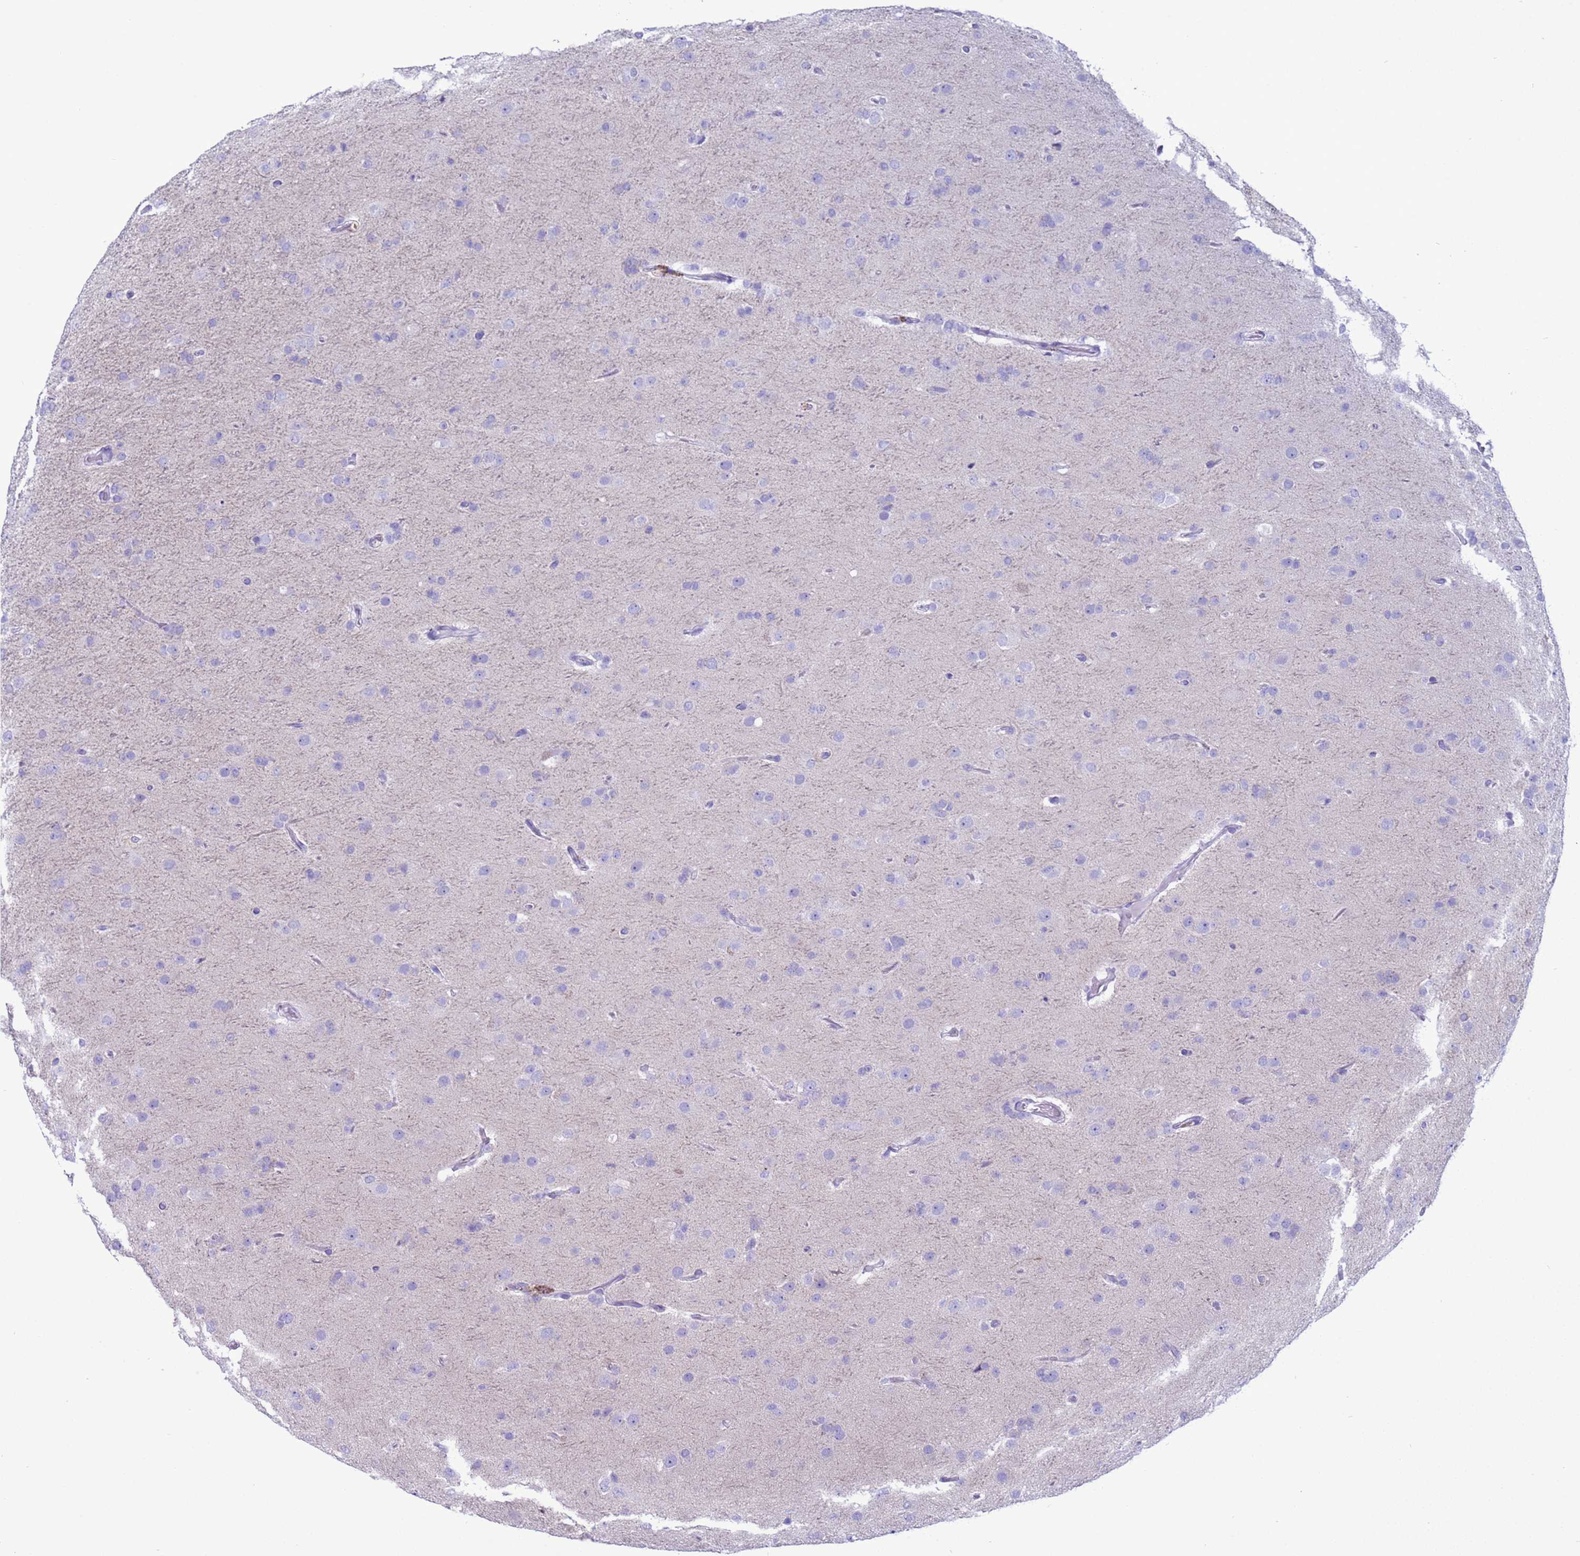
{"staining": {"intensity": "negative", "quantity": "none", "location": "none"}, "tissue": "glioma", "cell_type": "Tumor cells", "image_type": "cancer", "snomed": [{"axis": "morphology", "description": "Glioma, malignant, Low grade"}, {"axis": "topography", "description": "Brain"}], "caption": "Malignant glioma (low-grade) stained for a protein using immunohistochemistry displays no positivity tumor cells.", "gene": "CST4", "patient": {"sex": "male", "age": 65}}